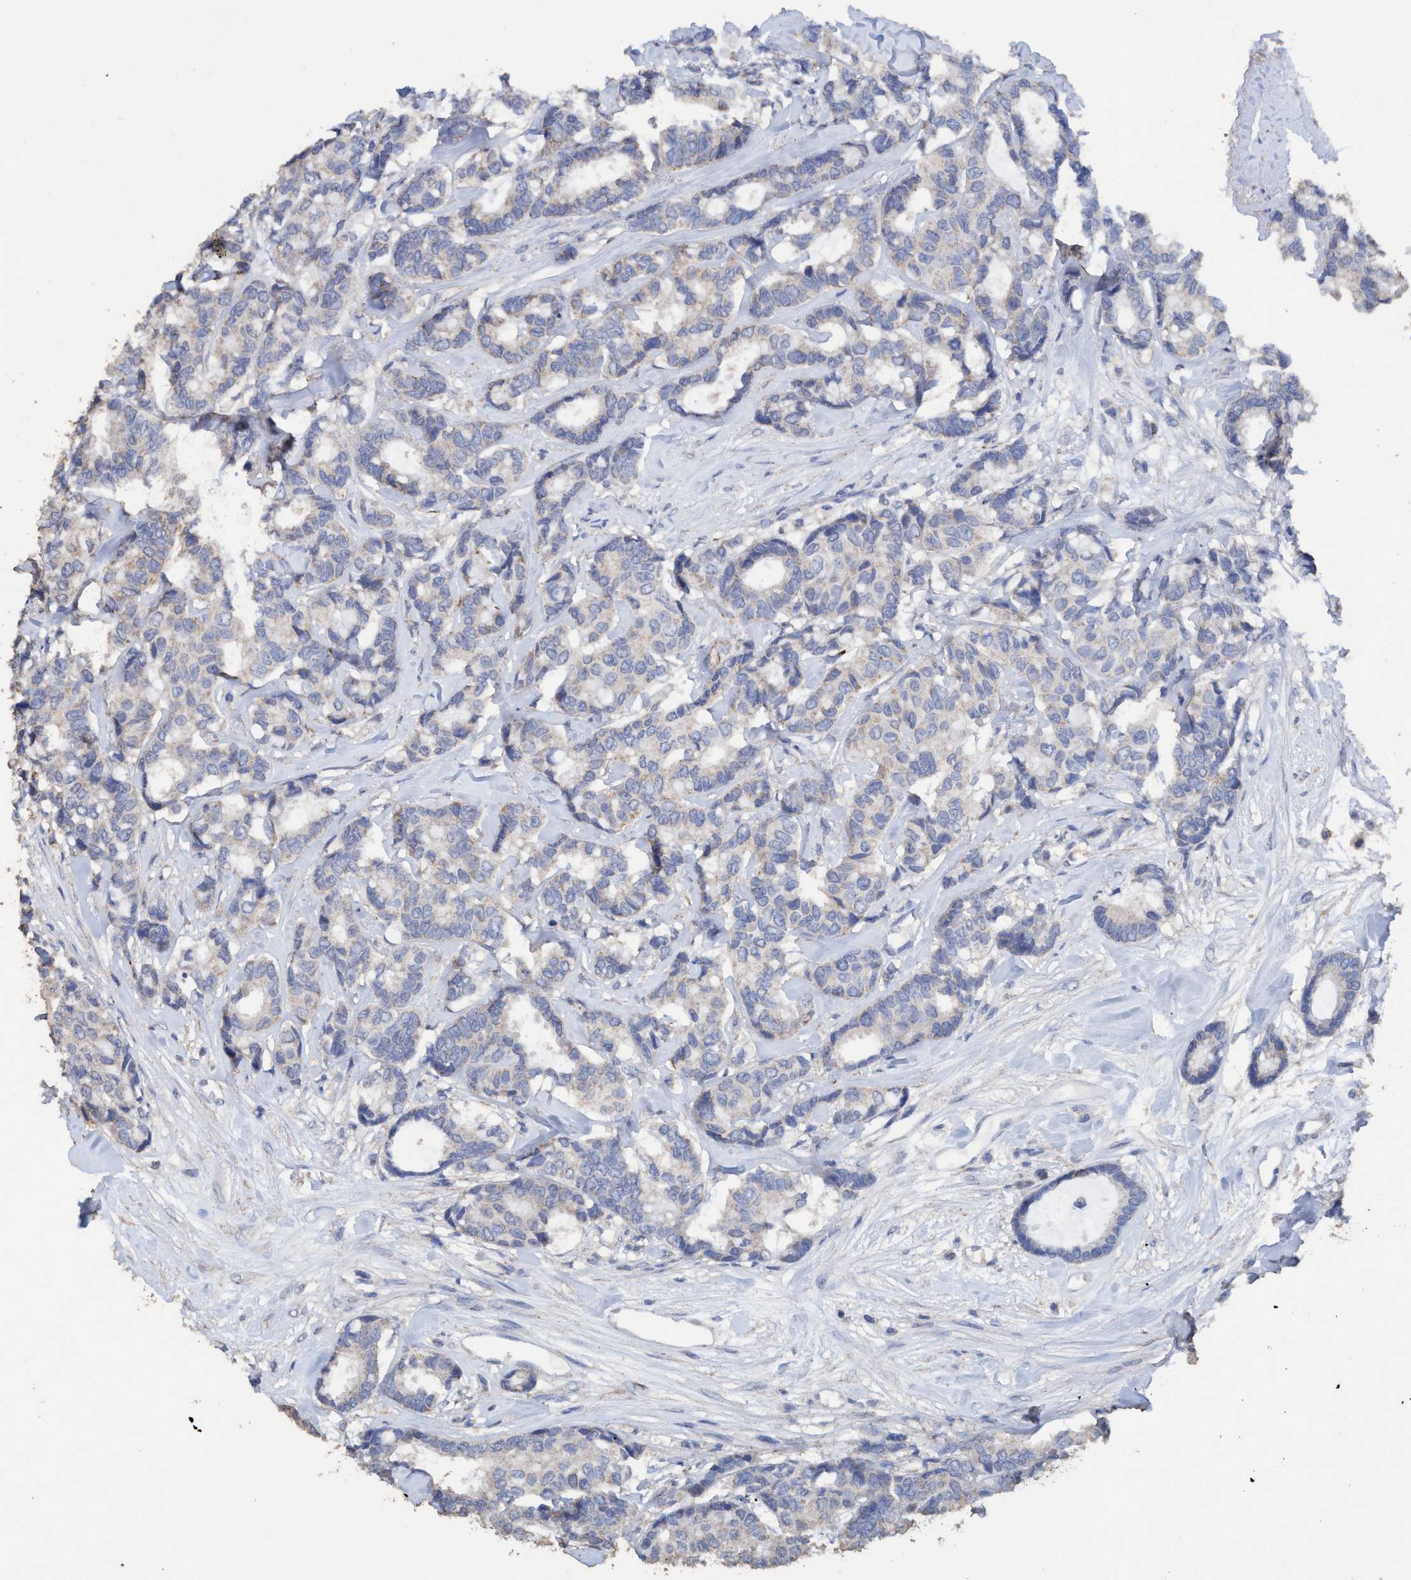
{"staining": {"intensity": "weak", "quantity": "<25%", "location": "cytoplasmic/membranous"}, "tissue": "breast cancer", "cell_type": "Tumor cells", "image_type": "cancer", "snomed": [{"axis": "morphology", "description": "Duct carcinoma"}, {"axis": "topography", "description": "Breast"}], "caption": "Immunohistochemistry (IHC) micrograph of infiltrating ductal carcinoma (breast) stained for a protein (brown), which shows no positivity in tumor cells. Brightfield microscopy of immunohistochemistry (IHC) stained with DAB (brown) and hematoxylin (blue), captured at high magnification.", "gene": "RSAD1", "patient": {"sex": "female", "age": 87}}